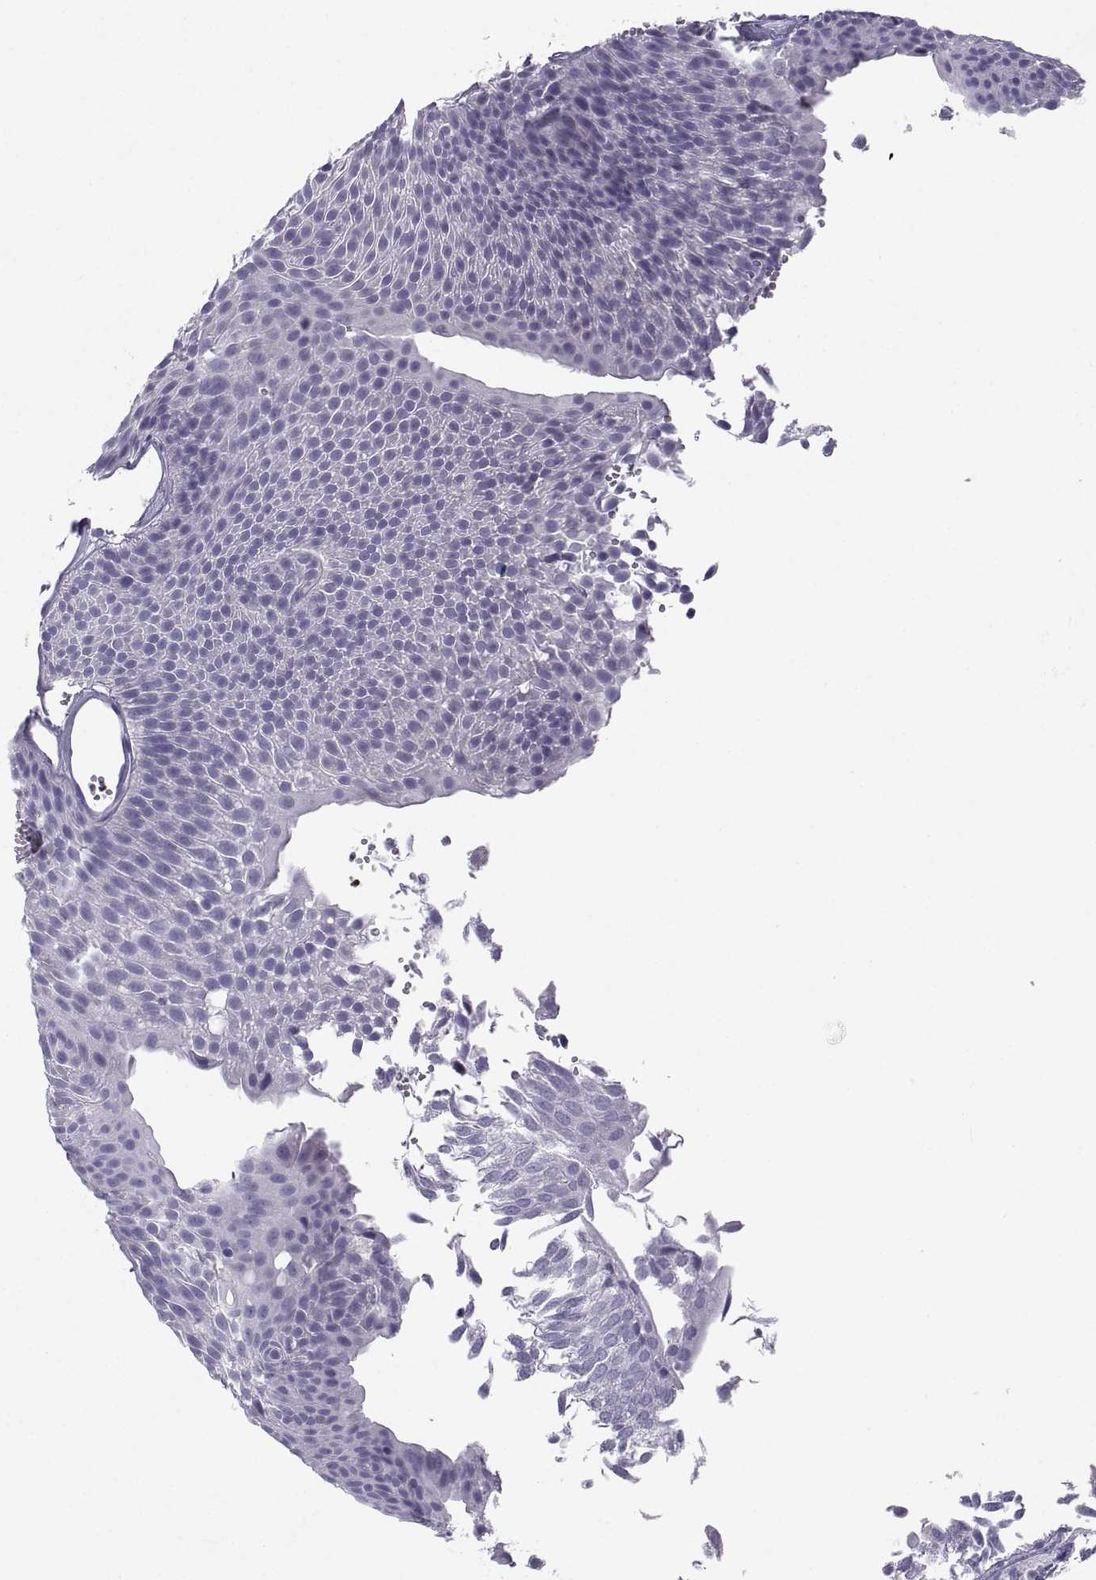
{"staining": {"intensity": "negative", "quantity": "none", "location": "none"}, "tissue": "urothelial cancer", "cell_type": "Tumor cells", "image_type": "cancer", "snomed": [{"axis": "morphology", "description": "Urothelial carcinoma, Low grade"}, {"axis": "topography", "description": "Urinary bladder"}], "caption": "A micrograph of urothelial cancer stained for a protein demonstrates no brown staining in tumor cells. (DAB (3,3'-diaminobenzidine) immunohistochemistry (IHC), high magnification).", "gene": "PCSK1N", "patient": {"sex": "male", "age": 52}}